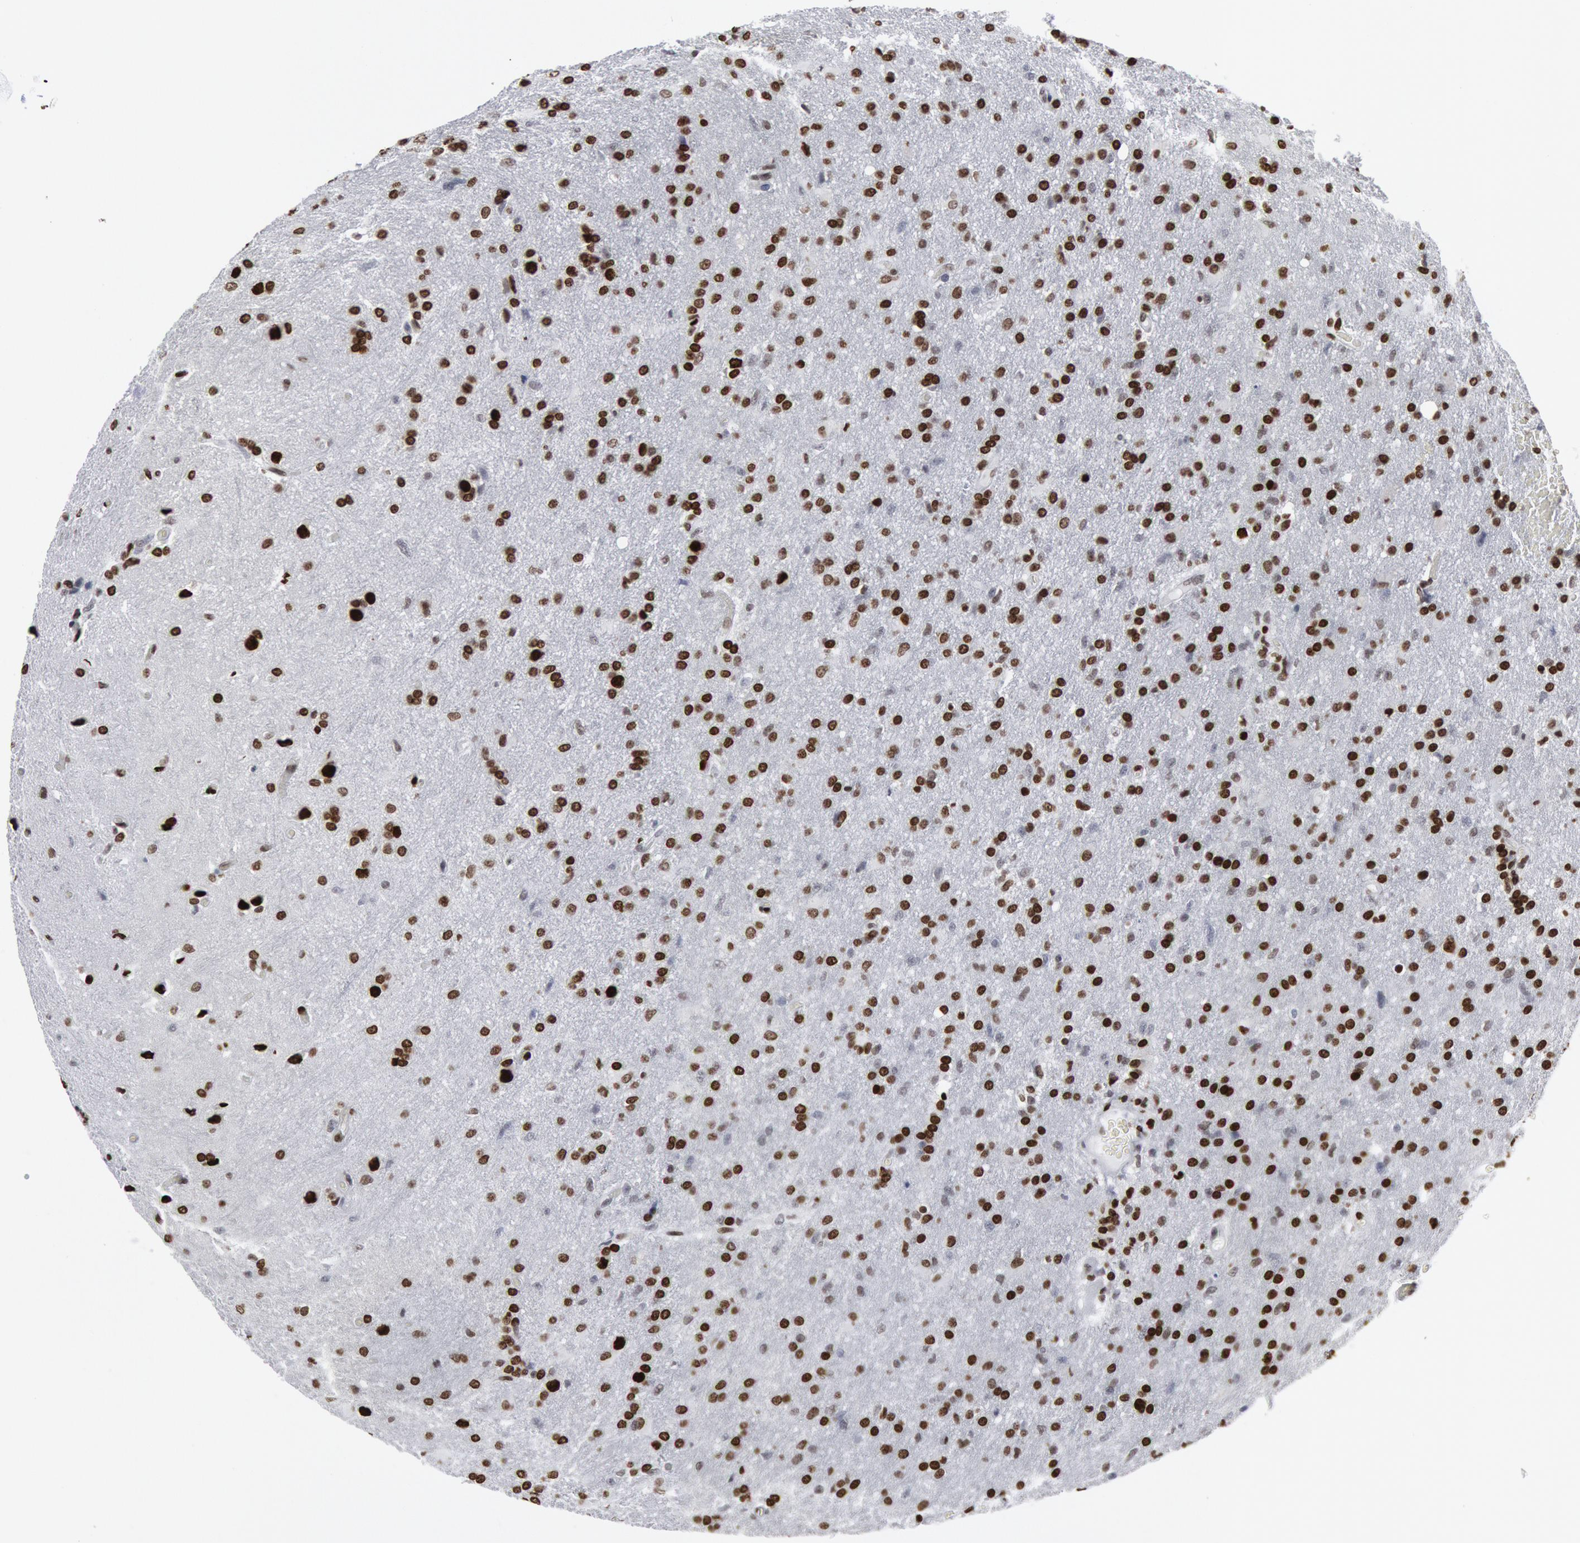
{"staining": {"intensity": "weak", "quantity": "25%-75%", "location": "nuclear"}, "tissue": "glioma", "cell_type": "Tumor cells", "image_type": "cancer", "snomed": [{"axis": "morphology", "description": "Glioma, malignant, High grade"}, {"axis": "topography", "description": "Brain"}], "caption": "About 25%-75% of tumor cells in human high-grade glioma (malignant) display weak nuclear protein expression as visualized by brown immunohistochemical staining.", "gene": "MECP2", "patient": {"sex": "male", "age": 68}}